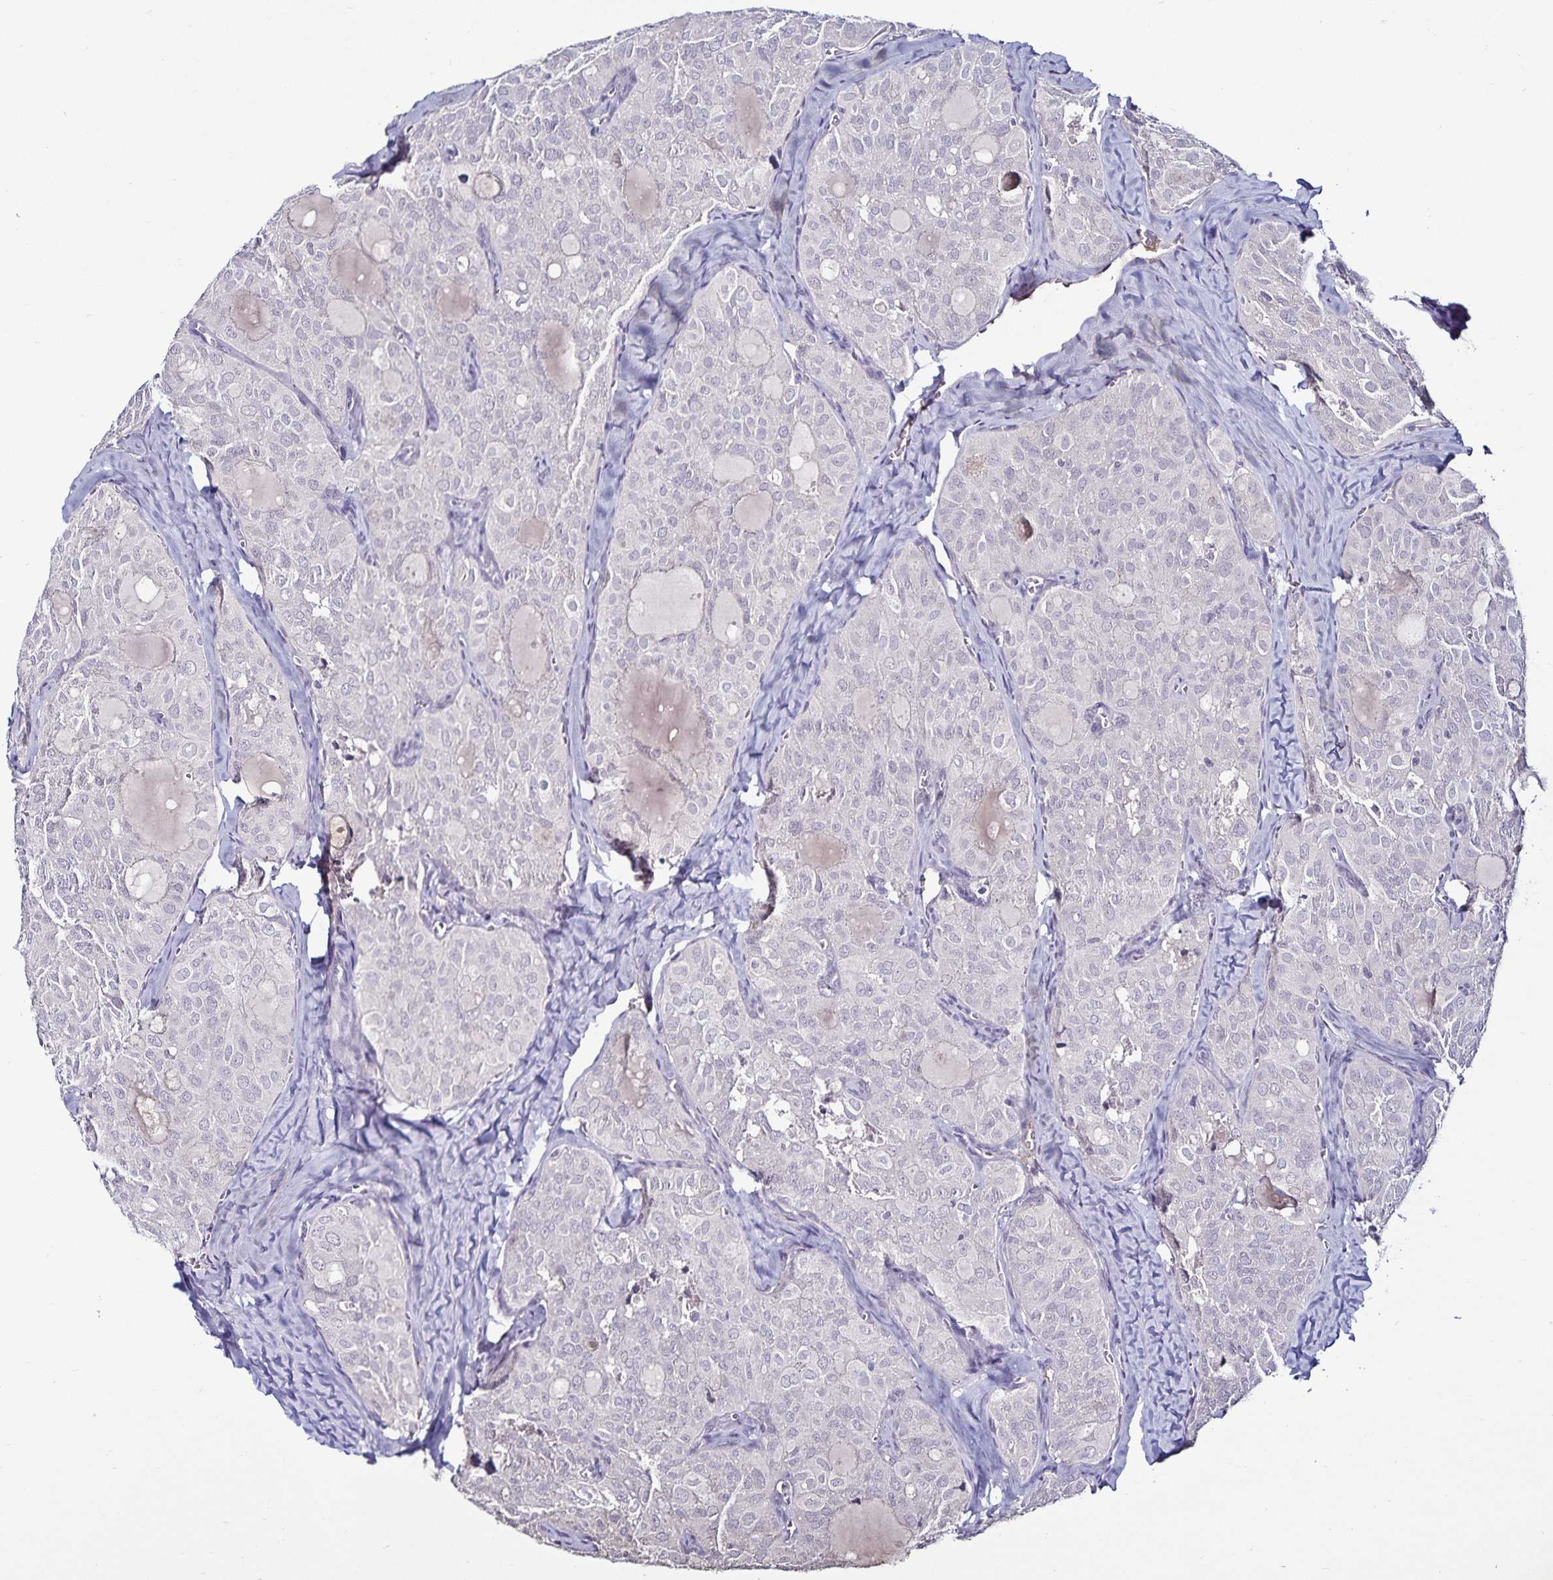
{"staining": {"intensity": "negative", "quantity": "none", "location": "none"}, "tissue": "thyroid cancer", "cell_type": "Tumor cells", "image_type": "cancer", "snomed": [{"axis": "morphology", "description": "Follicular adenoma carcinoma, NOS"}, {"axis": "topography", "description": "Thyroid gland"}], "caption": "Photomicrograph shows no significant protein expression in tumor cells of thyroid follicular adenoma carcinoma.", "gene": "ACSL5", "patient": {"sex": "male", "age": 75}}